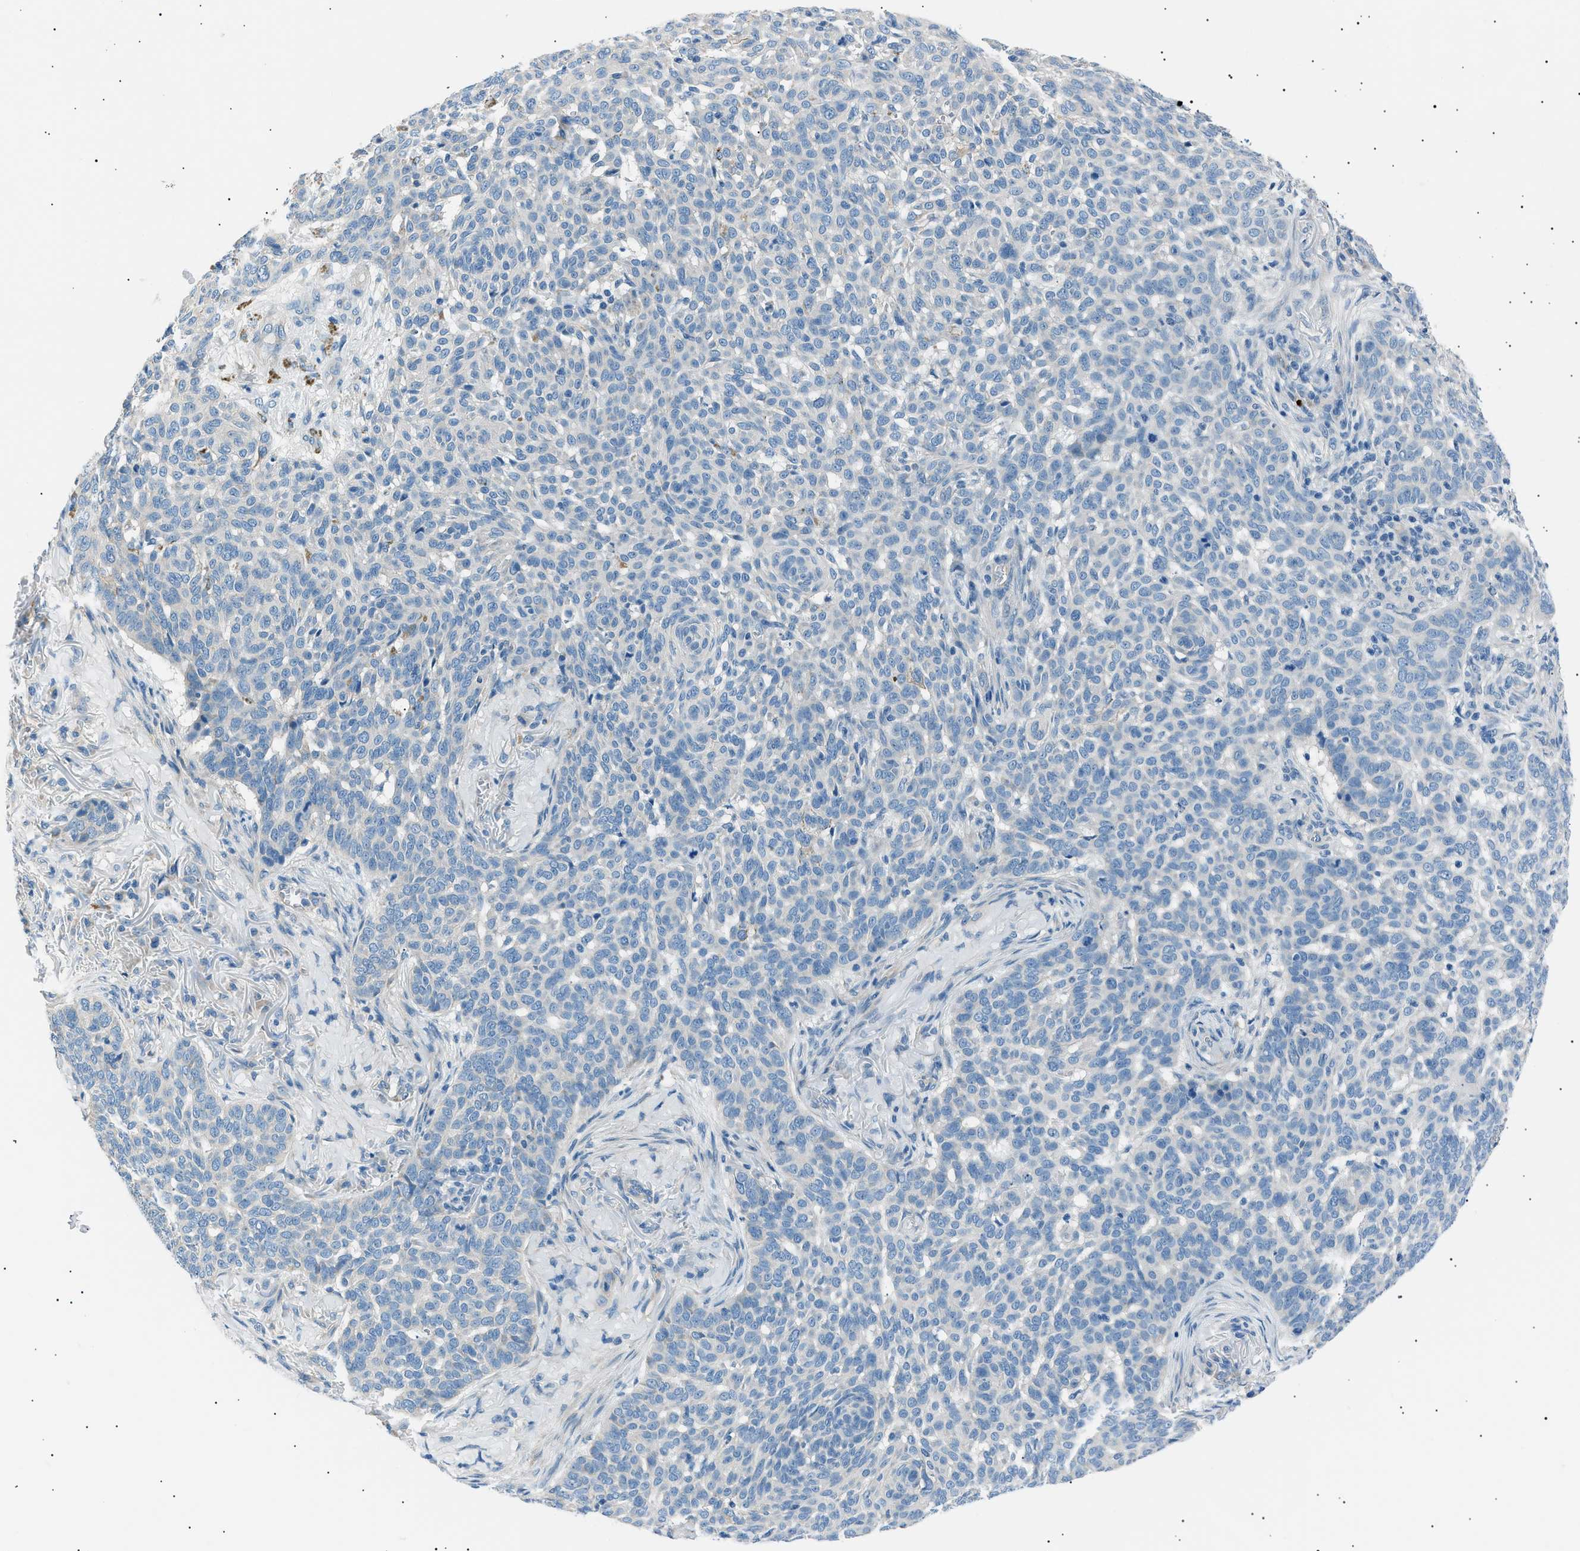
{"staining": {"intensity": "negative", "quantity": "none", "location": "none"}, "tissue": "skin cancer", "cell_type": "Tumor cells", "image_type": "cancer", "snomed": [{"axis": "morphology", "description": "Basal cell carcinoma"}, {"axis": "topography", "description": "Skin"}], "caption": "Human basal cell carcinoma (skin) stained for a protein using immunohistochemistry (IHC) reveals no positivity in tumor cells.", "gene": "LRRC37B", "patient": {"sex": "male", "age": 85}}